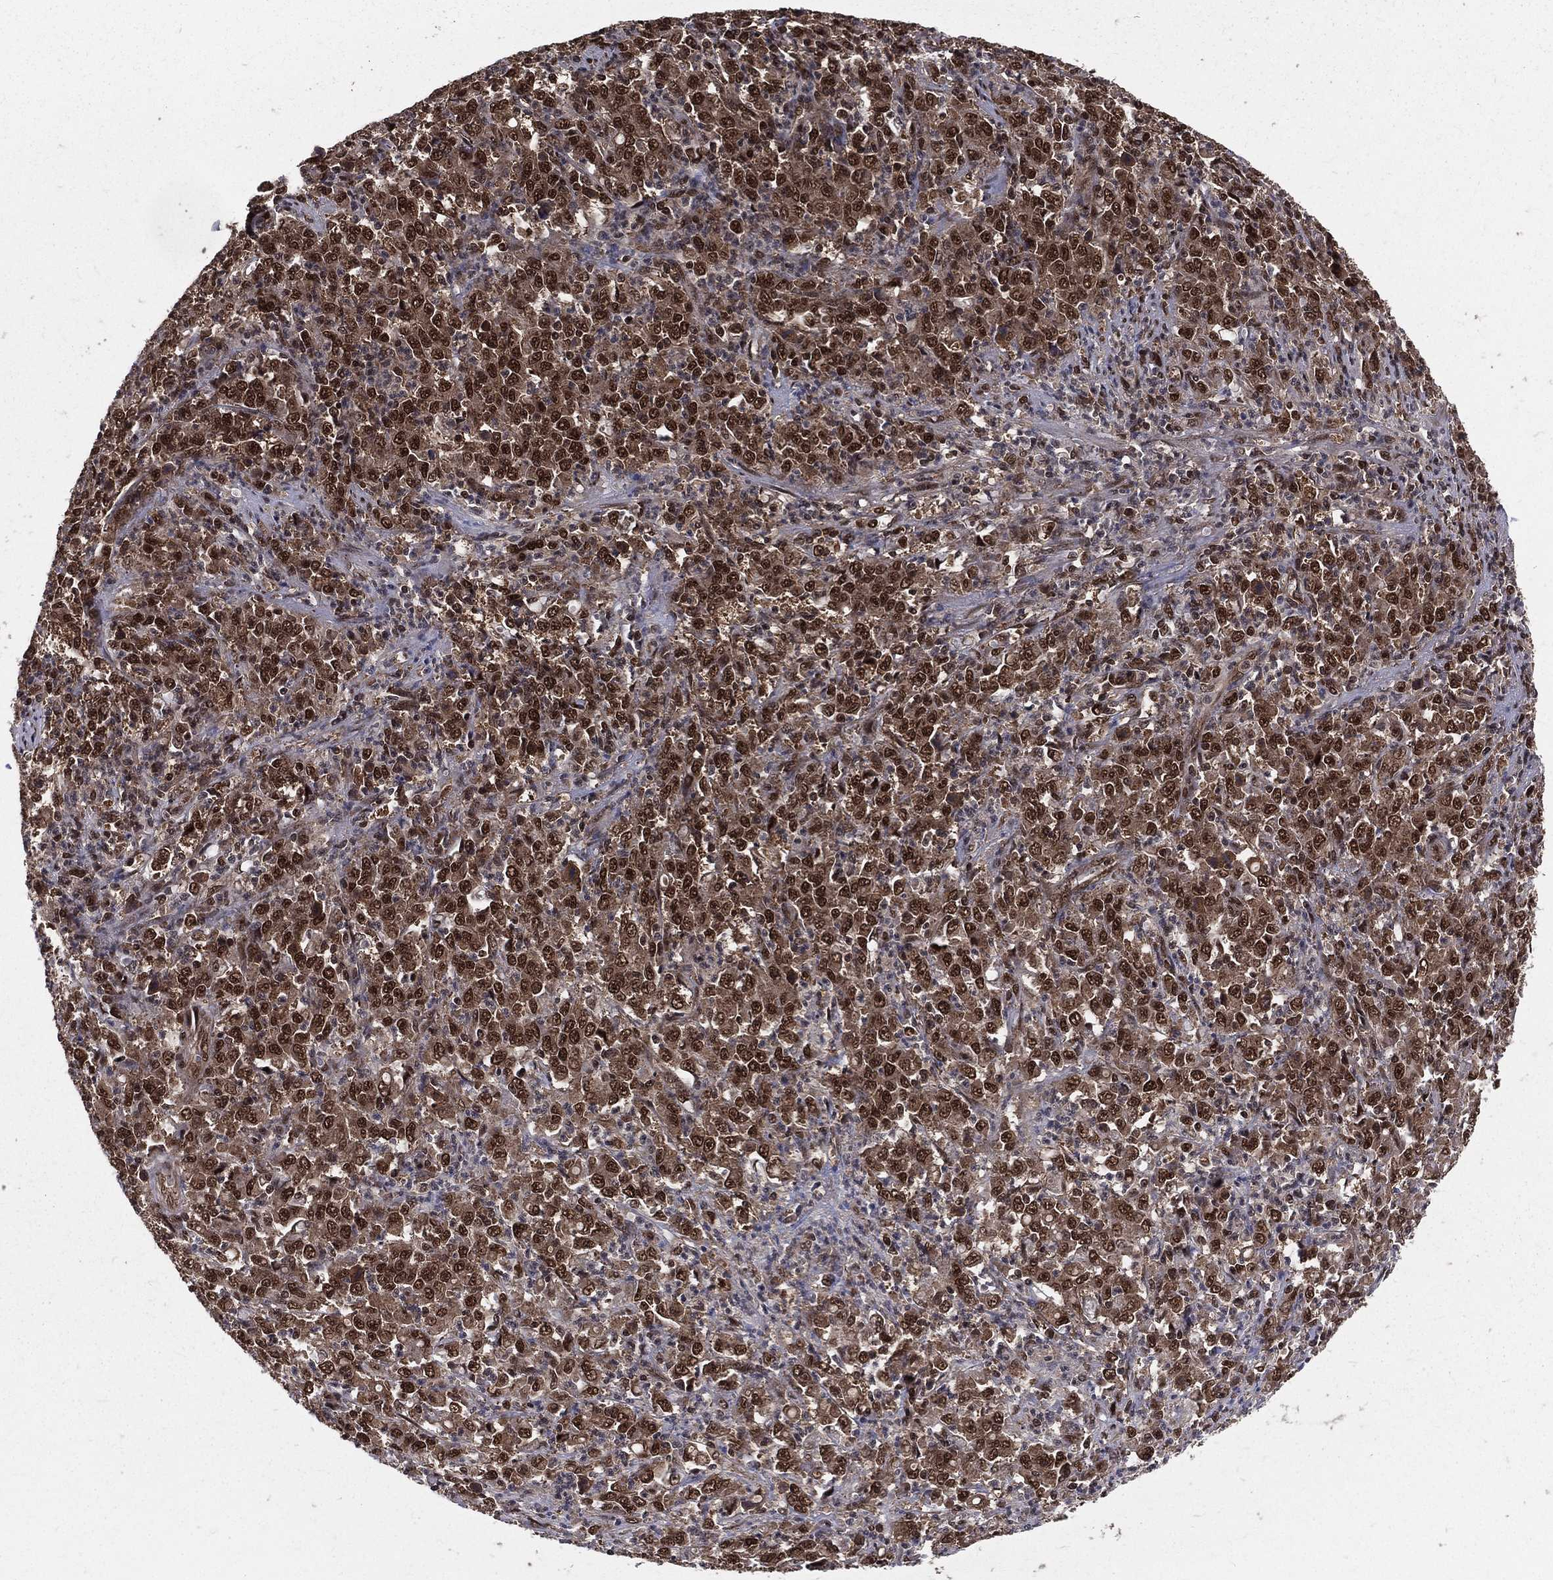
{"staining": {"intensity": "moderate", "quantity": ">75%", "location": "cytoplasmic/membranous,nuclear"}, "tissue": "stomach cancer", "cell_type": "Tumor cells", "image_type": "cancer", "snomed": [{"axis": "morphology", "description": "Adenocarcinoma, NOS"}, {"axis": "topography", "description": "Stomach, lower"}], "caption": "Protein expression analysis of stomach cancer (adenocarcinoma) reveals moderate cytoplasmic/membranous and nuclear positivity in about >75% of tumor cells. The protein is shown in brown color, while the nuclei are stained blue.", "gene": "COPS4", "patient": {"sex": "female", "age": 71}}